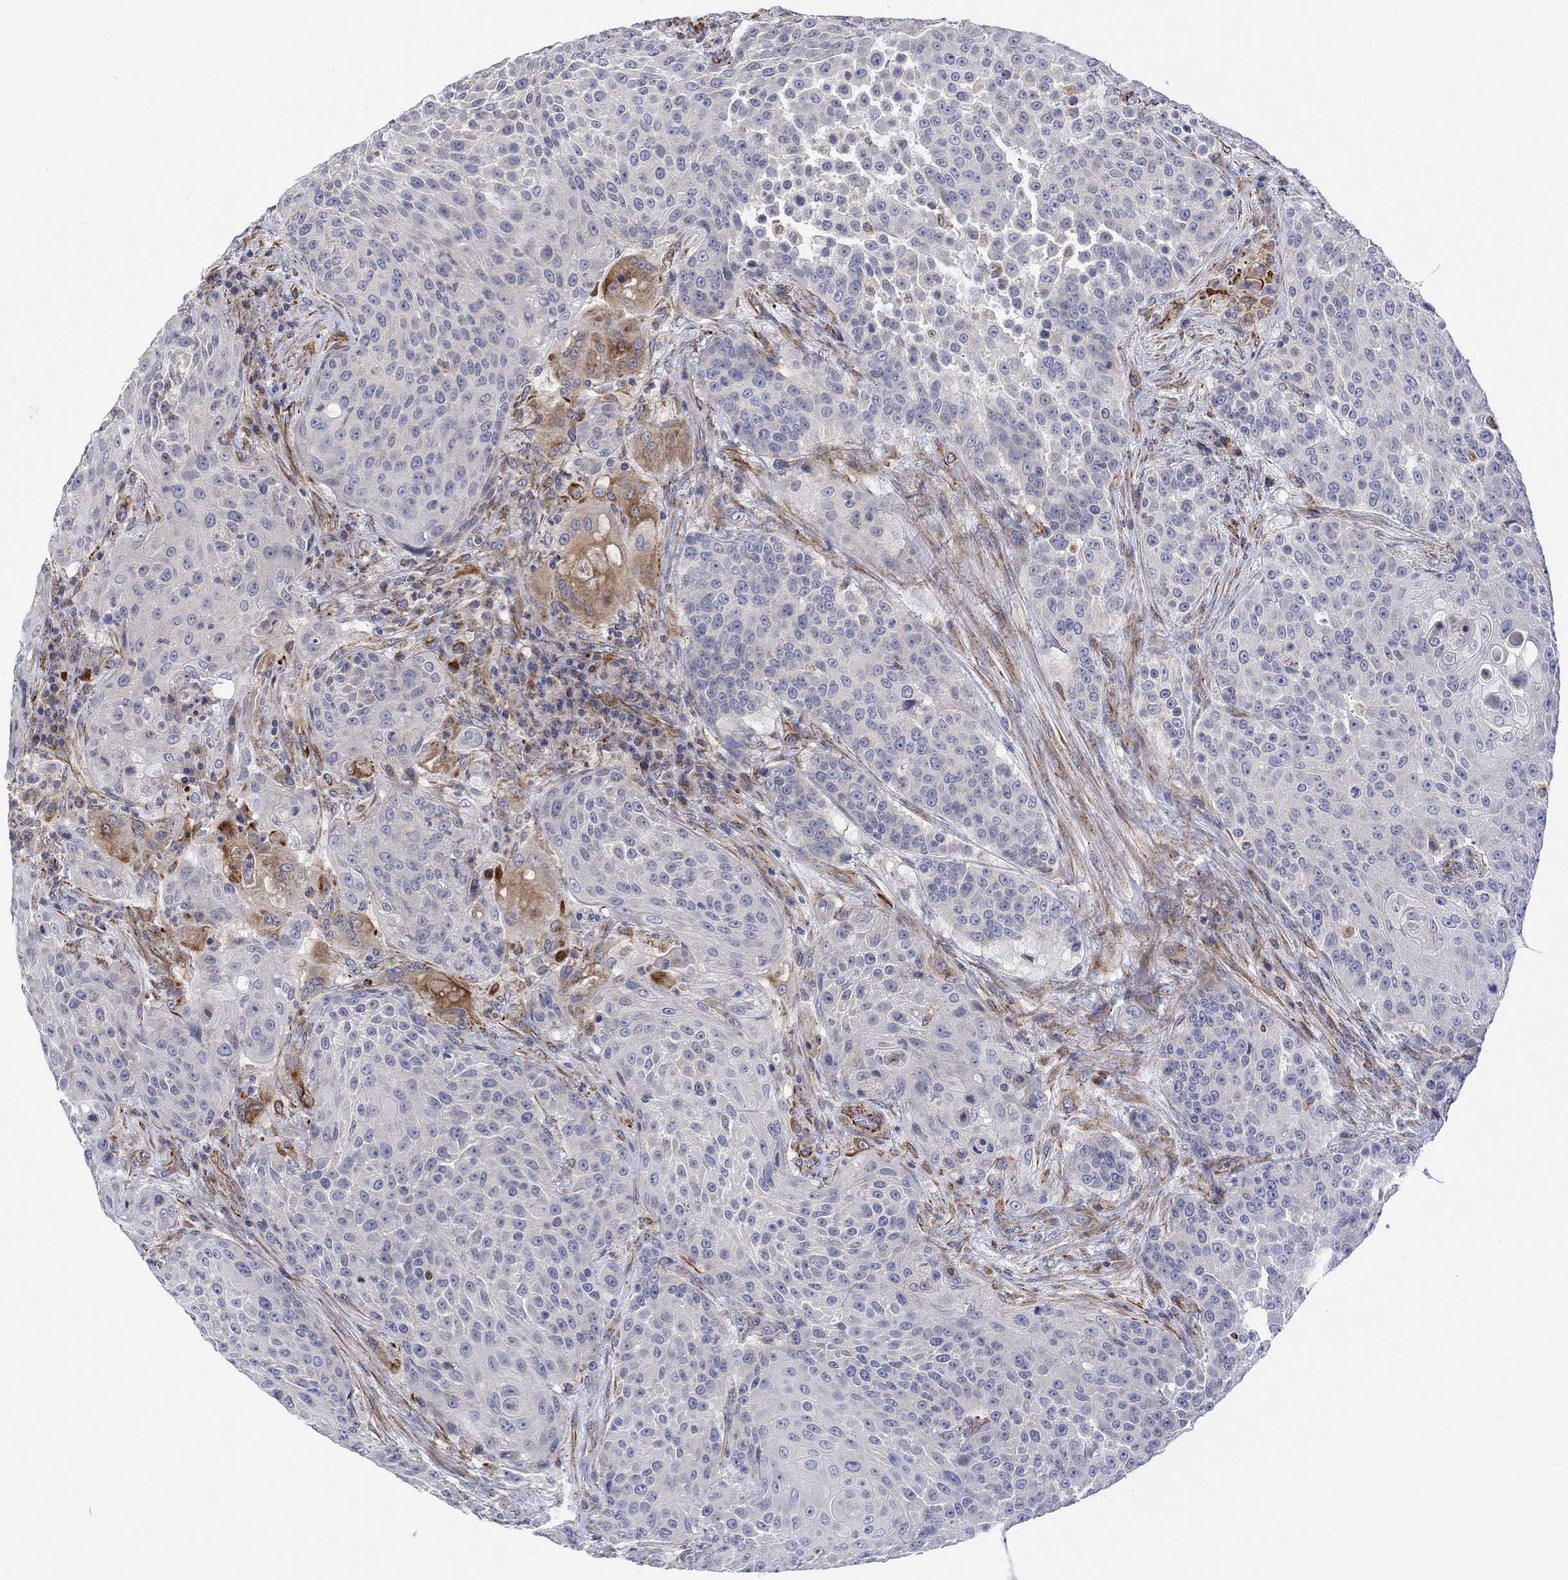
{"staining": {"intensity": "negative", "quantity": "none", "location": "none"}, "tissue": "urothelial cancer", "cell_type": "Tumor cells", "image_type": "cancer", "snomed": [{"axis": "morphology", "description": "Urothelial carcinoma, High grade"}, {"axis": "topography", "description": "Urinary bladder"}], "caption": "This is an immunohistochemistry photomicrograph of urothelial cancer. There is no positivity in tumor cells.", "gene": "CAMK1D", "patient": {"sex": "female", "age": 63}}